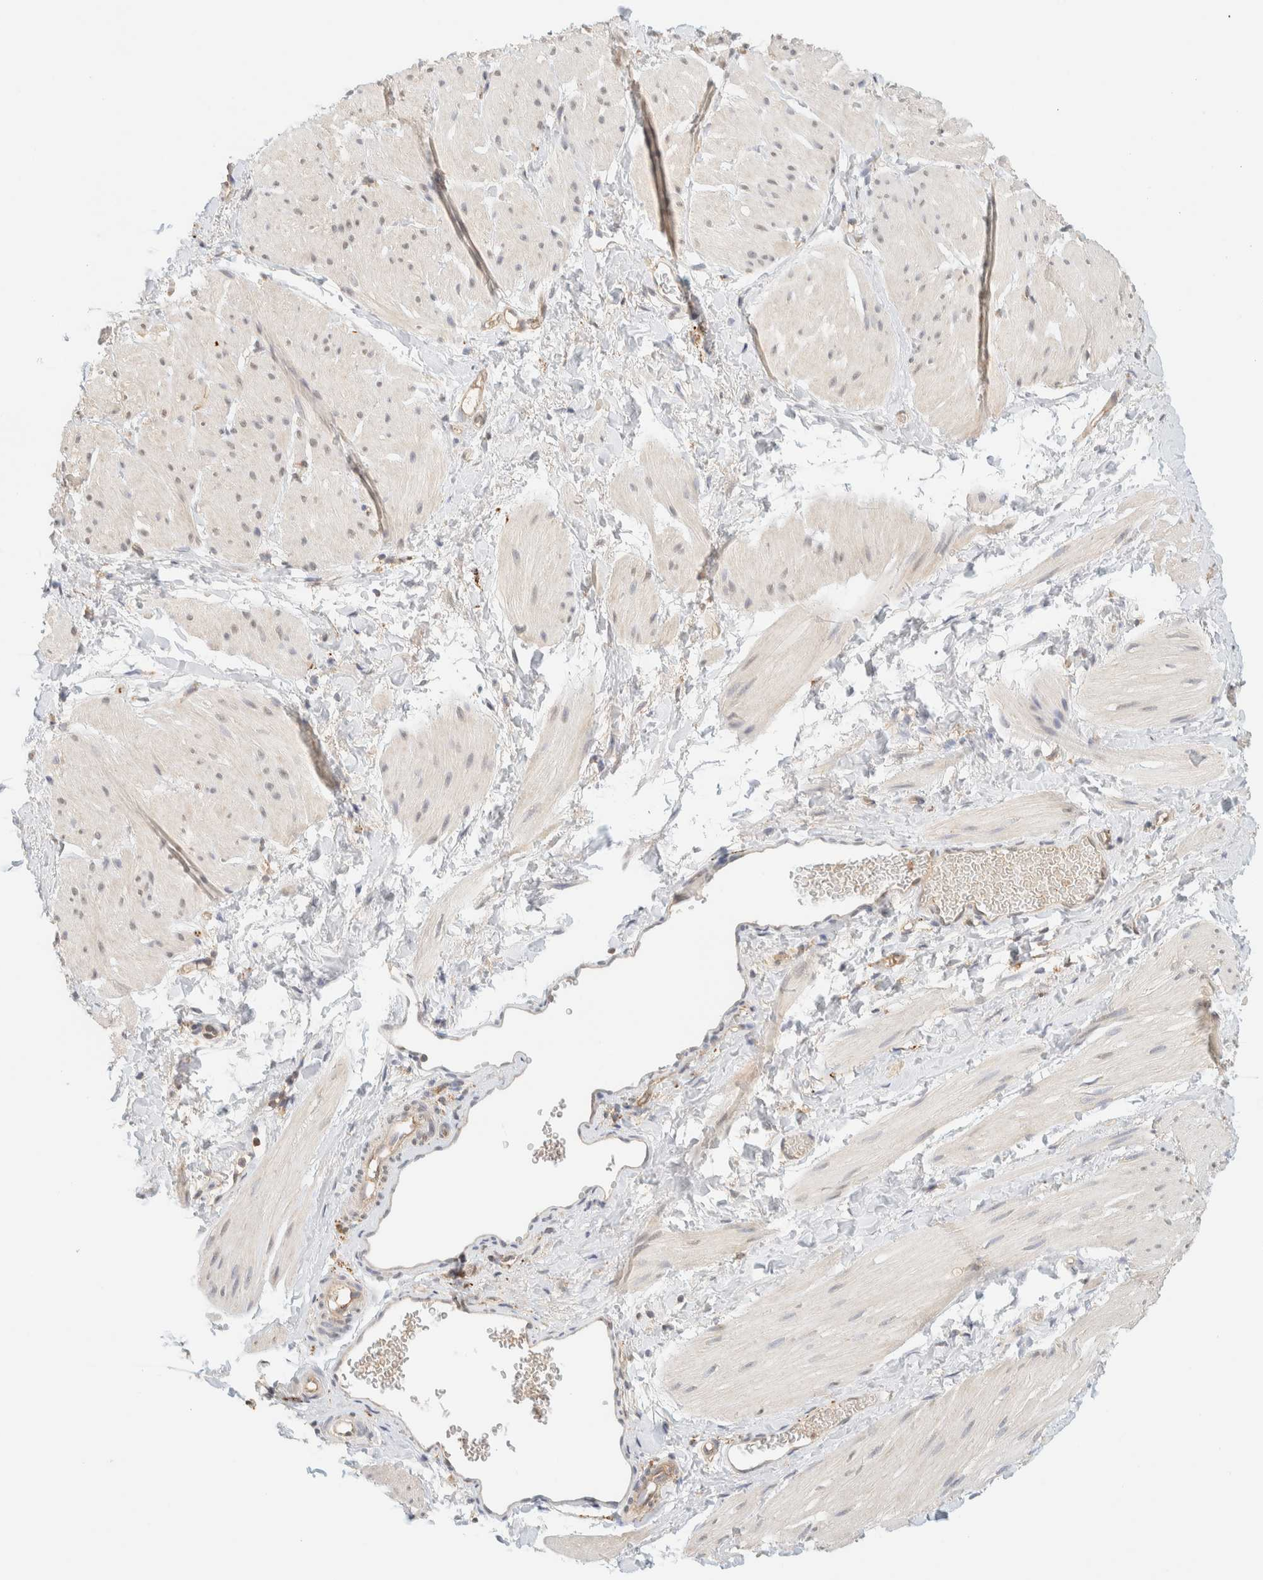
{"staining": {"intensity": "weak", "quantity": "25%-75%", "location": "cytoplasmic/membranous"}, "tissue": "smooth muscle", "cell_type": "Smooth muscle cells", "image_type": "normal", "snomed": [{"axis": "morphology", "description": "Normal tissue, NOS"}, {"axis": "topography", "description": "Smooth muscle"}], "caption": "Smooth muscle stained with DAB immunohistochemistry (IHC) demonstrates low levels of weak cytoplasmic/membranous positivity in about 25%-75% of smooth muscle cells.", "gene": "TBC1D8B", "patient": {"sex": "male", "age": 16}}